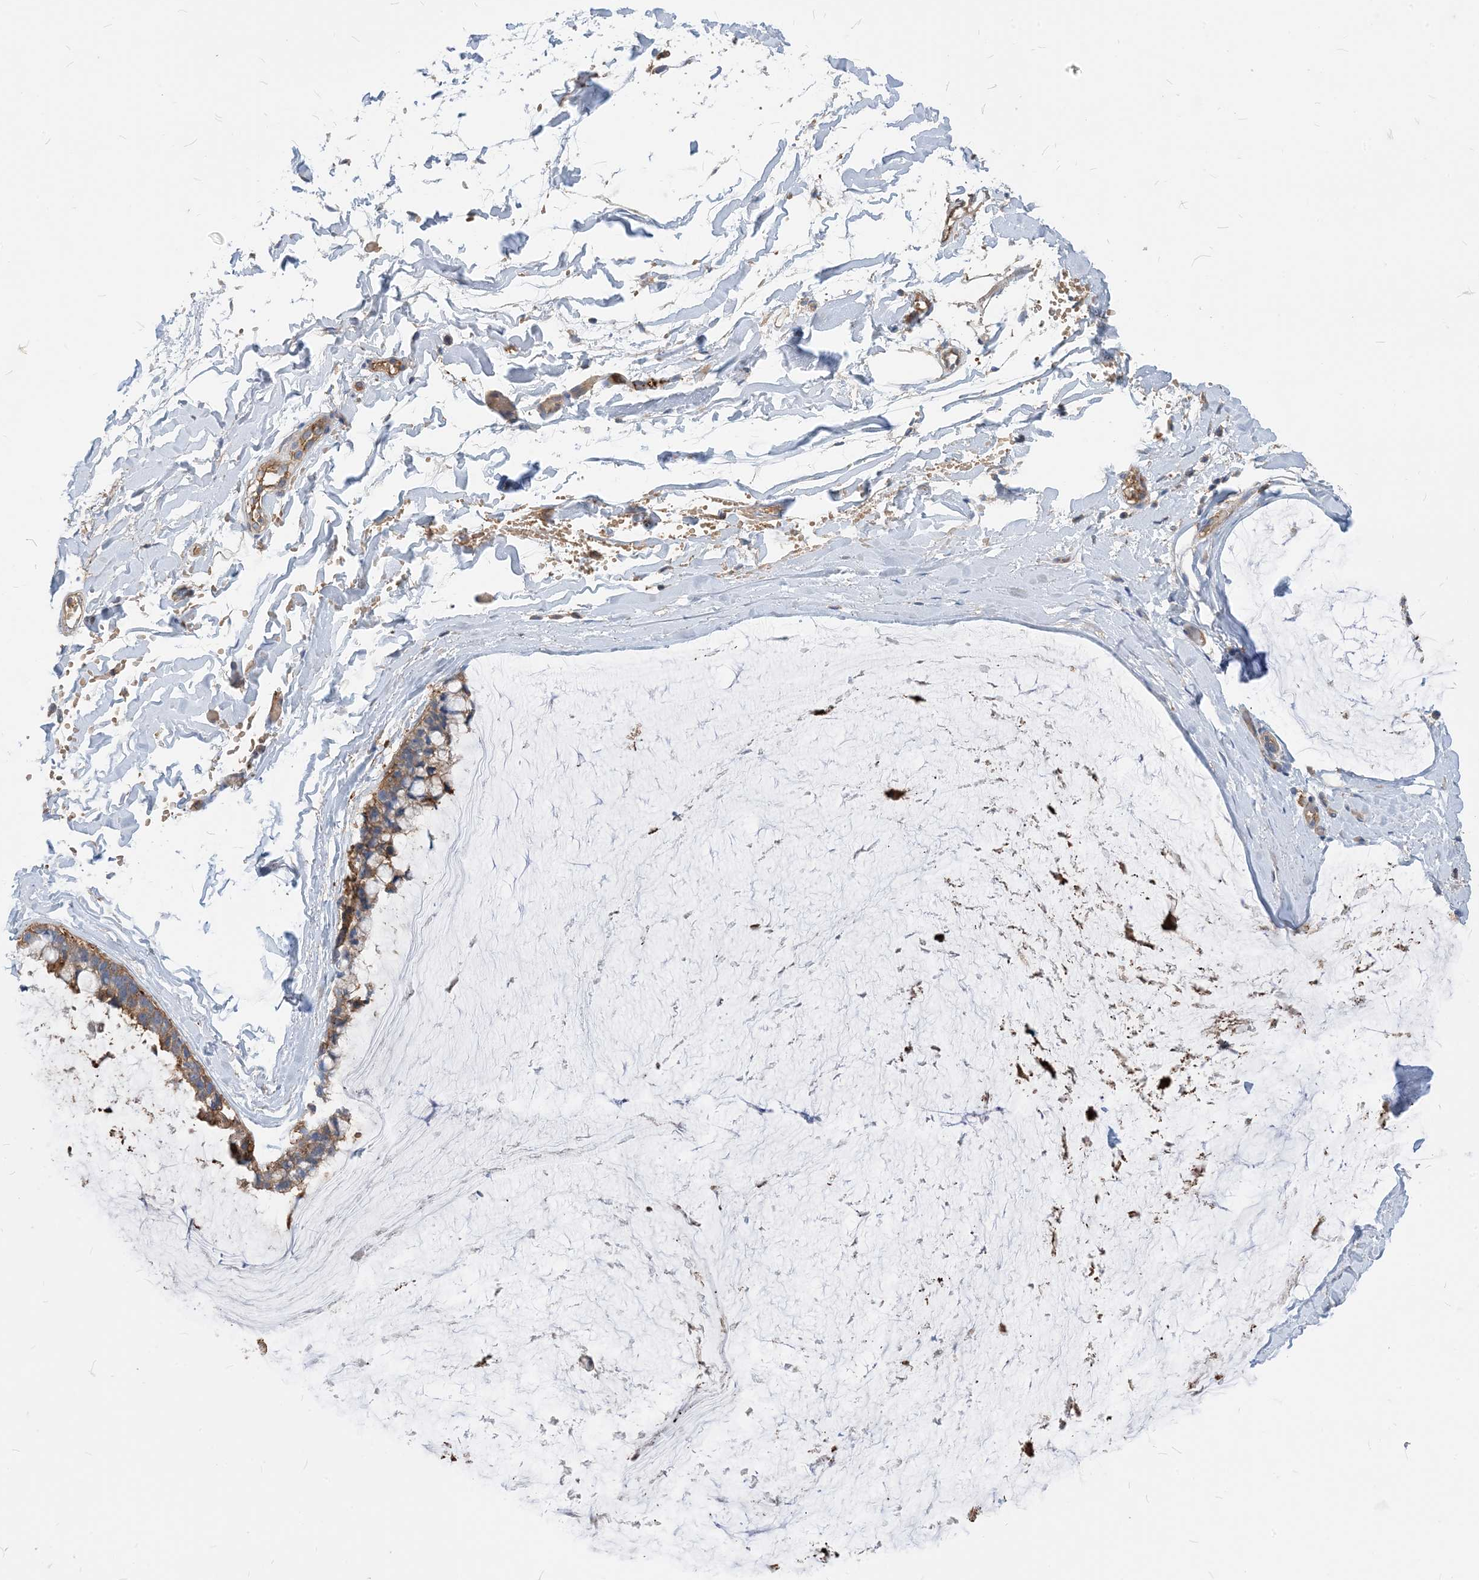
{"staining": {"intensity": "moderate", "quantity": ">75%", "location": "cytoplasmic/membranous"}, "tissue": "ovarian cancer", "cell_type": "Tumor cells", "image_type": "cancer", "snomed": [{"axis": "morphology", "description": "Cystadenocarcinoma, mucinous, NOS"}, {"axis": "topography", "description": "Ovary"}], "caption": "The histopathology image displays staining of ovarian cancer, revealing moderate cytoplasmic/membranous protein staining (brown color) within tumor cells.", "gene": "PARVG", "patient": {"sex": "female", "age": 39}}